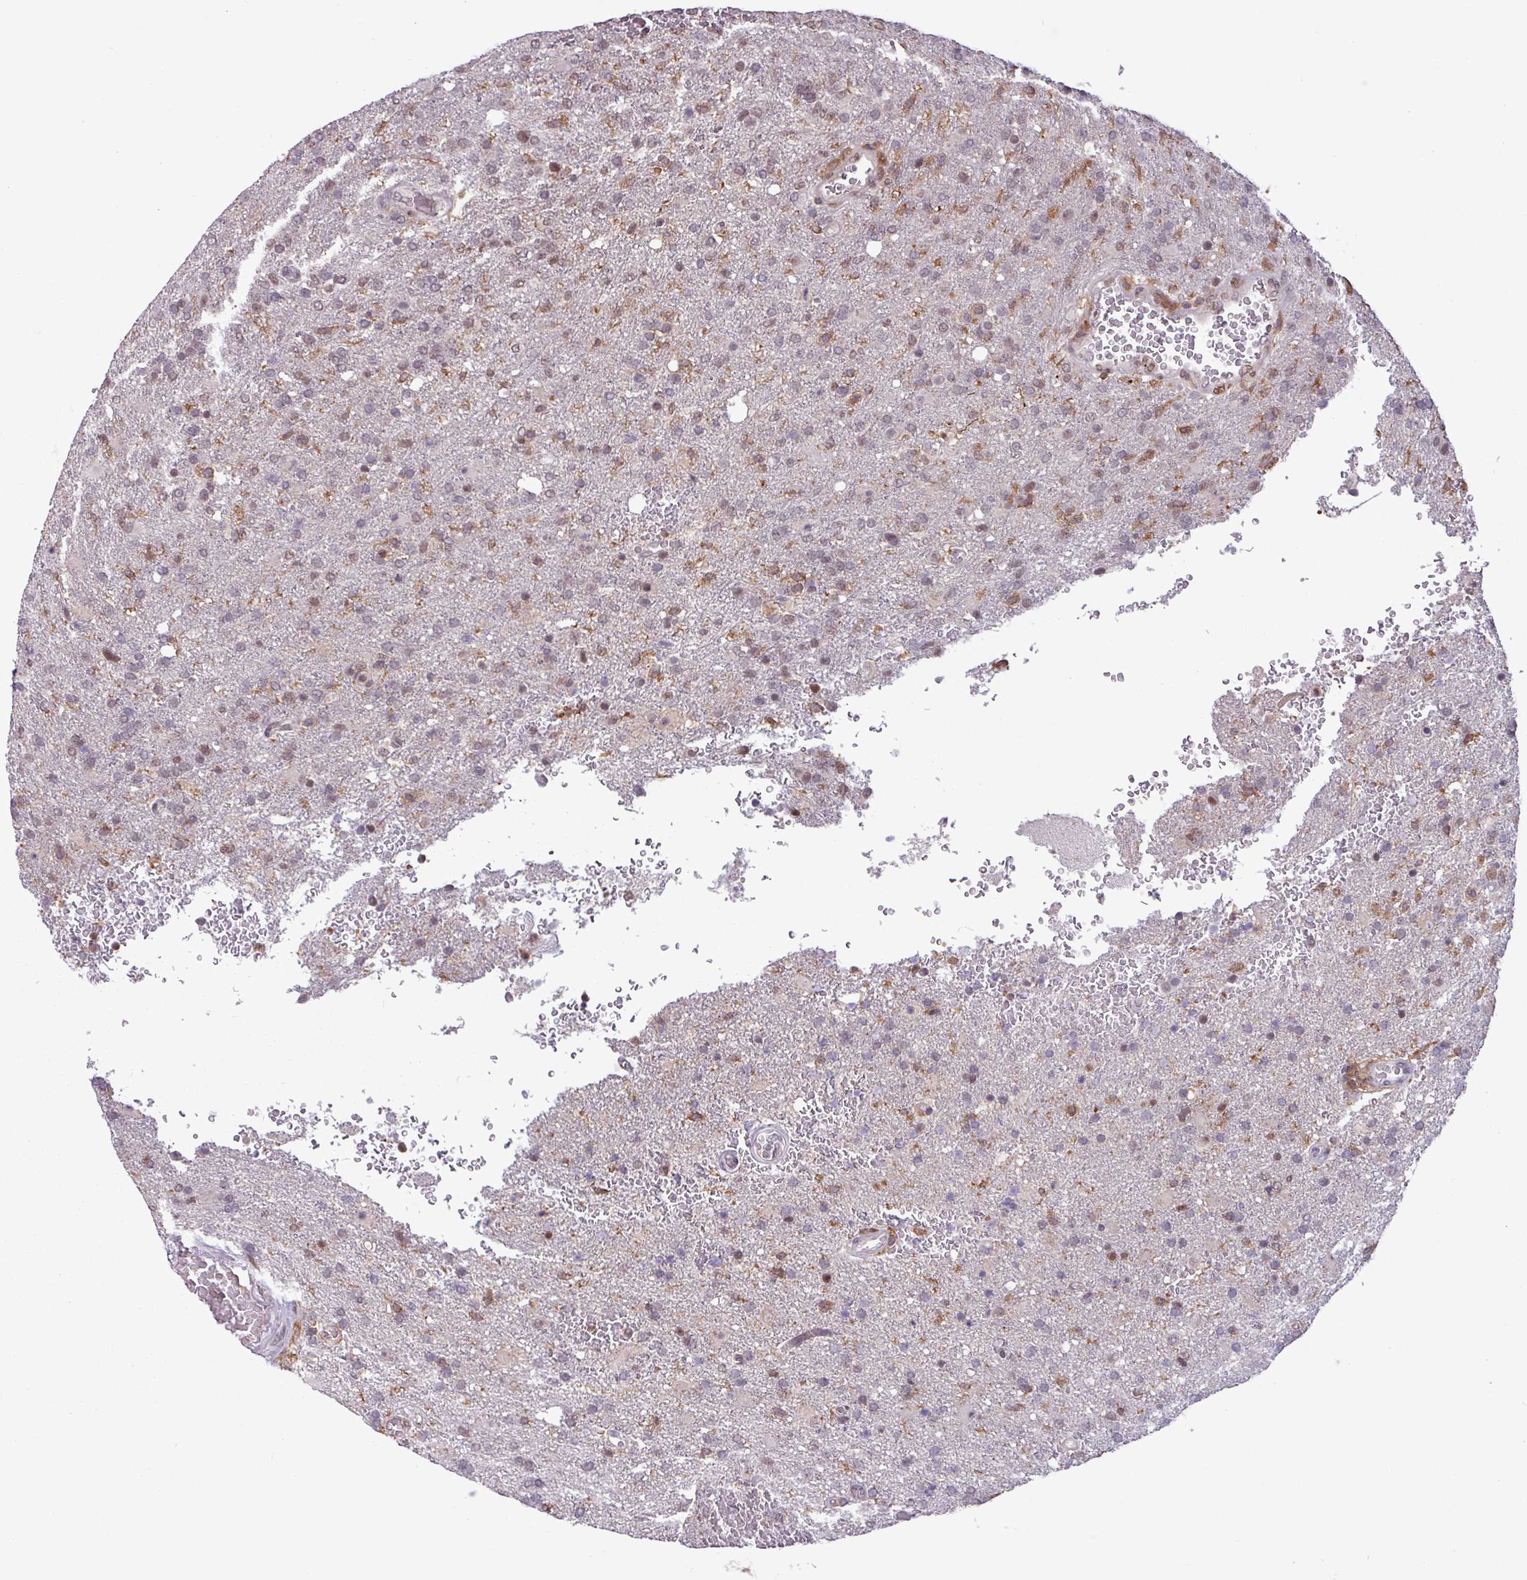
{"staining": {"intensity": "weak", "quantity": "25%-75%", "location": "cytoplasmic/membranous"}, "tissue": "glioma", "cell_type": "Tumor cells", "image_type": "cancer", "snomed": [{"axis": "morphology", "description": "Glioma, malignant, High grade"}, {"axis": "topography", "description": "Brain"}], "caption": "This histopathology image shows immunohistochemistry staining of human glioma, with low weak cytoplasmic/membranous positivity in about 25%-75% of tumor cells.", "gene": "PRRX1", "patient": {"sex": "female", "age": 74}}